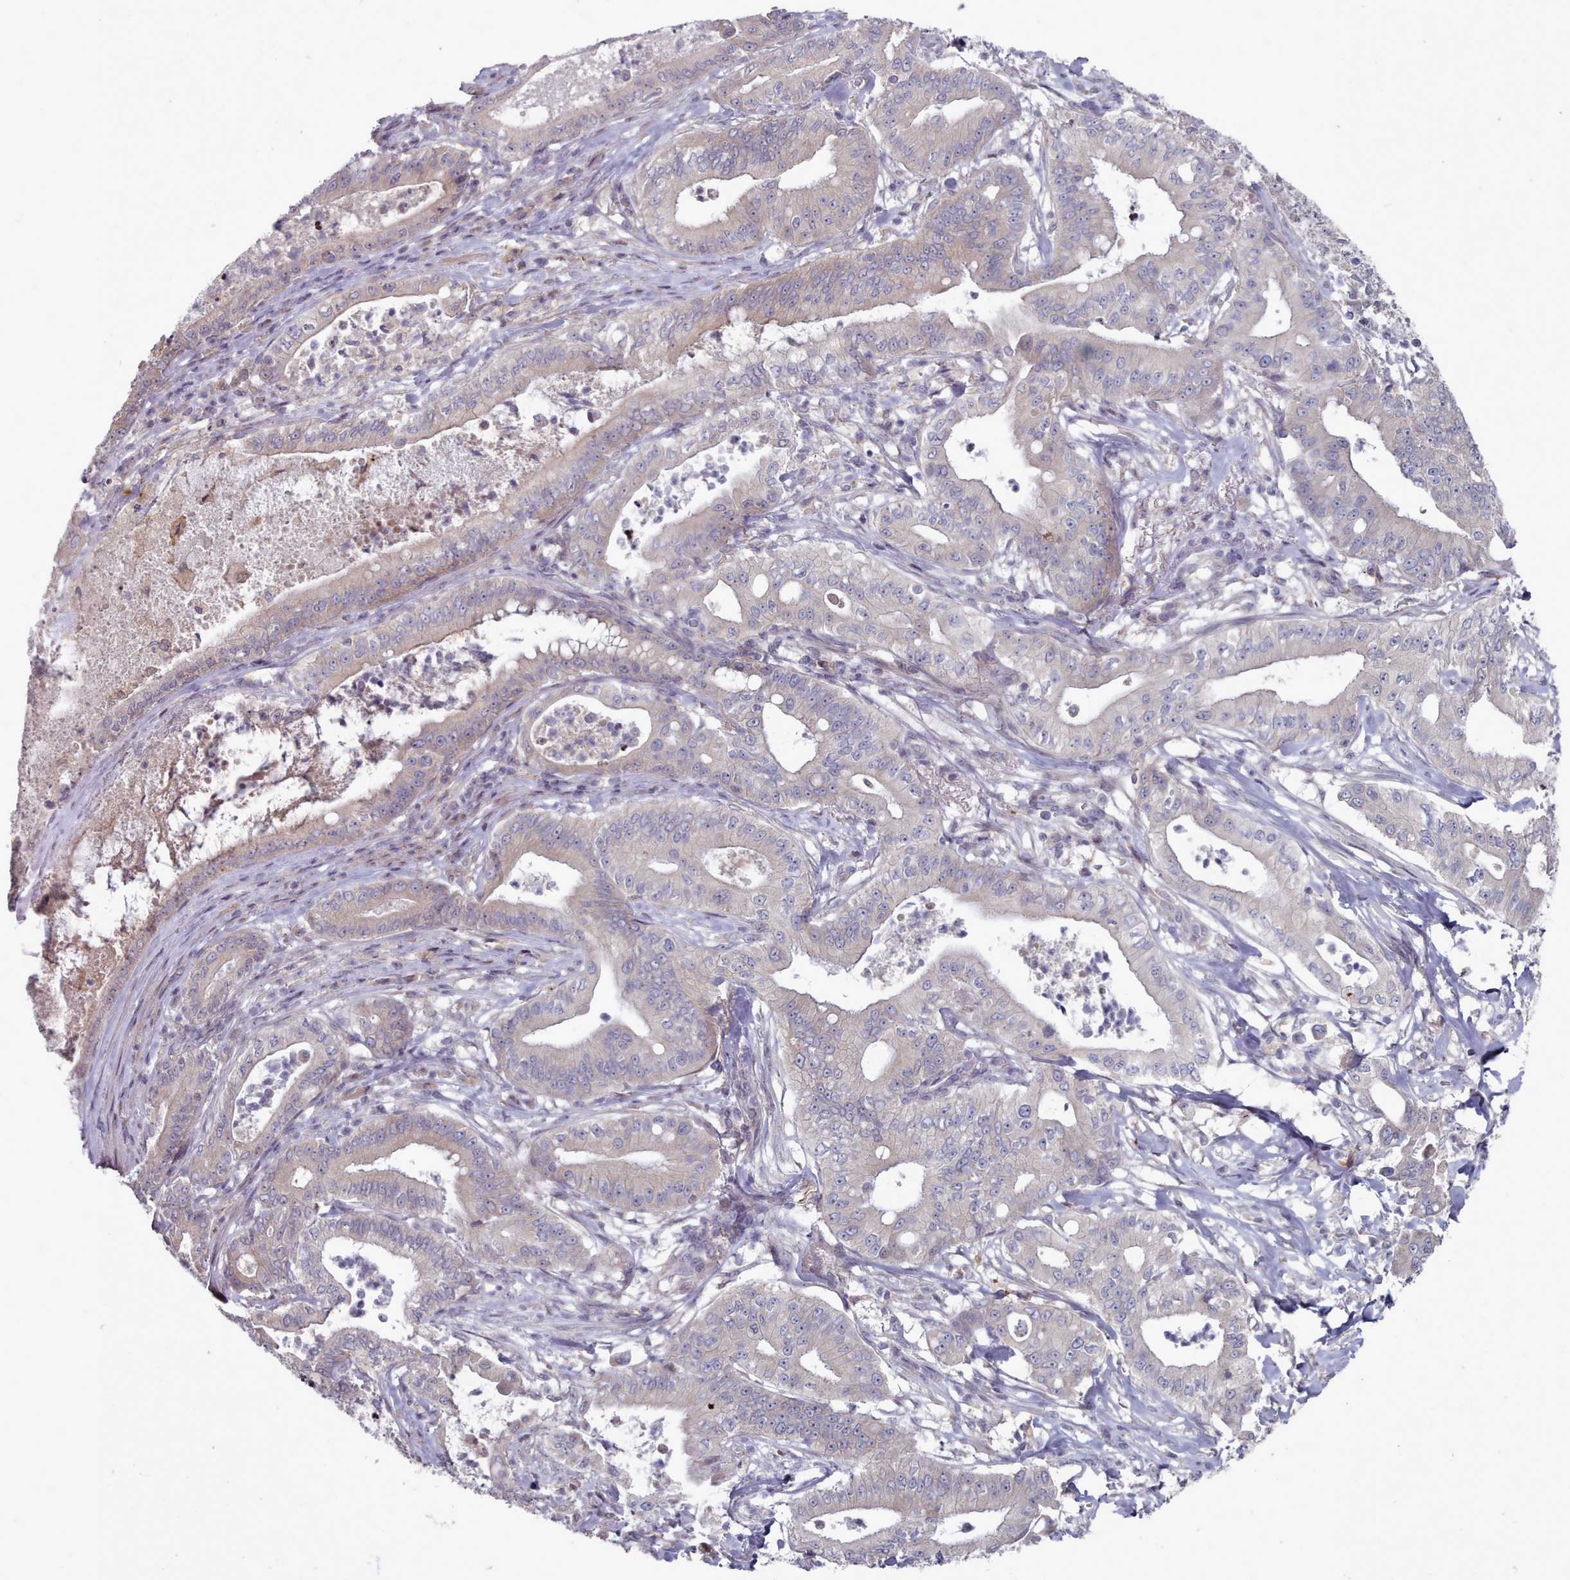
{"staining": {"intensity": "weak", "quantity": "<25%", "location": "cytoplasmic/membranous"}, "tissue": "pancreatic cancer", "cell_type": "Tumor cells", "image_type": "cancer", "snomed": [{"axis": "morphology", "description": "Adenocarcinoma, NOS"}, {"axis": "topography", "description": "Pancreas"}], "caption": "A high-resolution histopathology image shows immunohistochemistry (IHC) staining of pancreatic cancer (adenocarcinoma), which shows no significant positivity in tumor cells.", "gene": "ACKR3", "patient": {"sex": "male", "age": 71}}